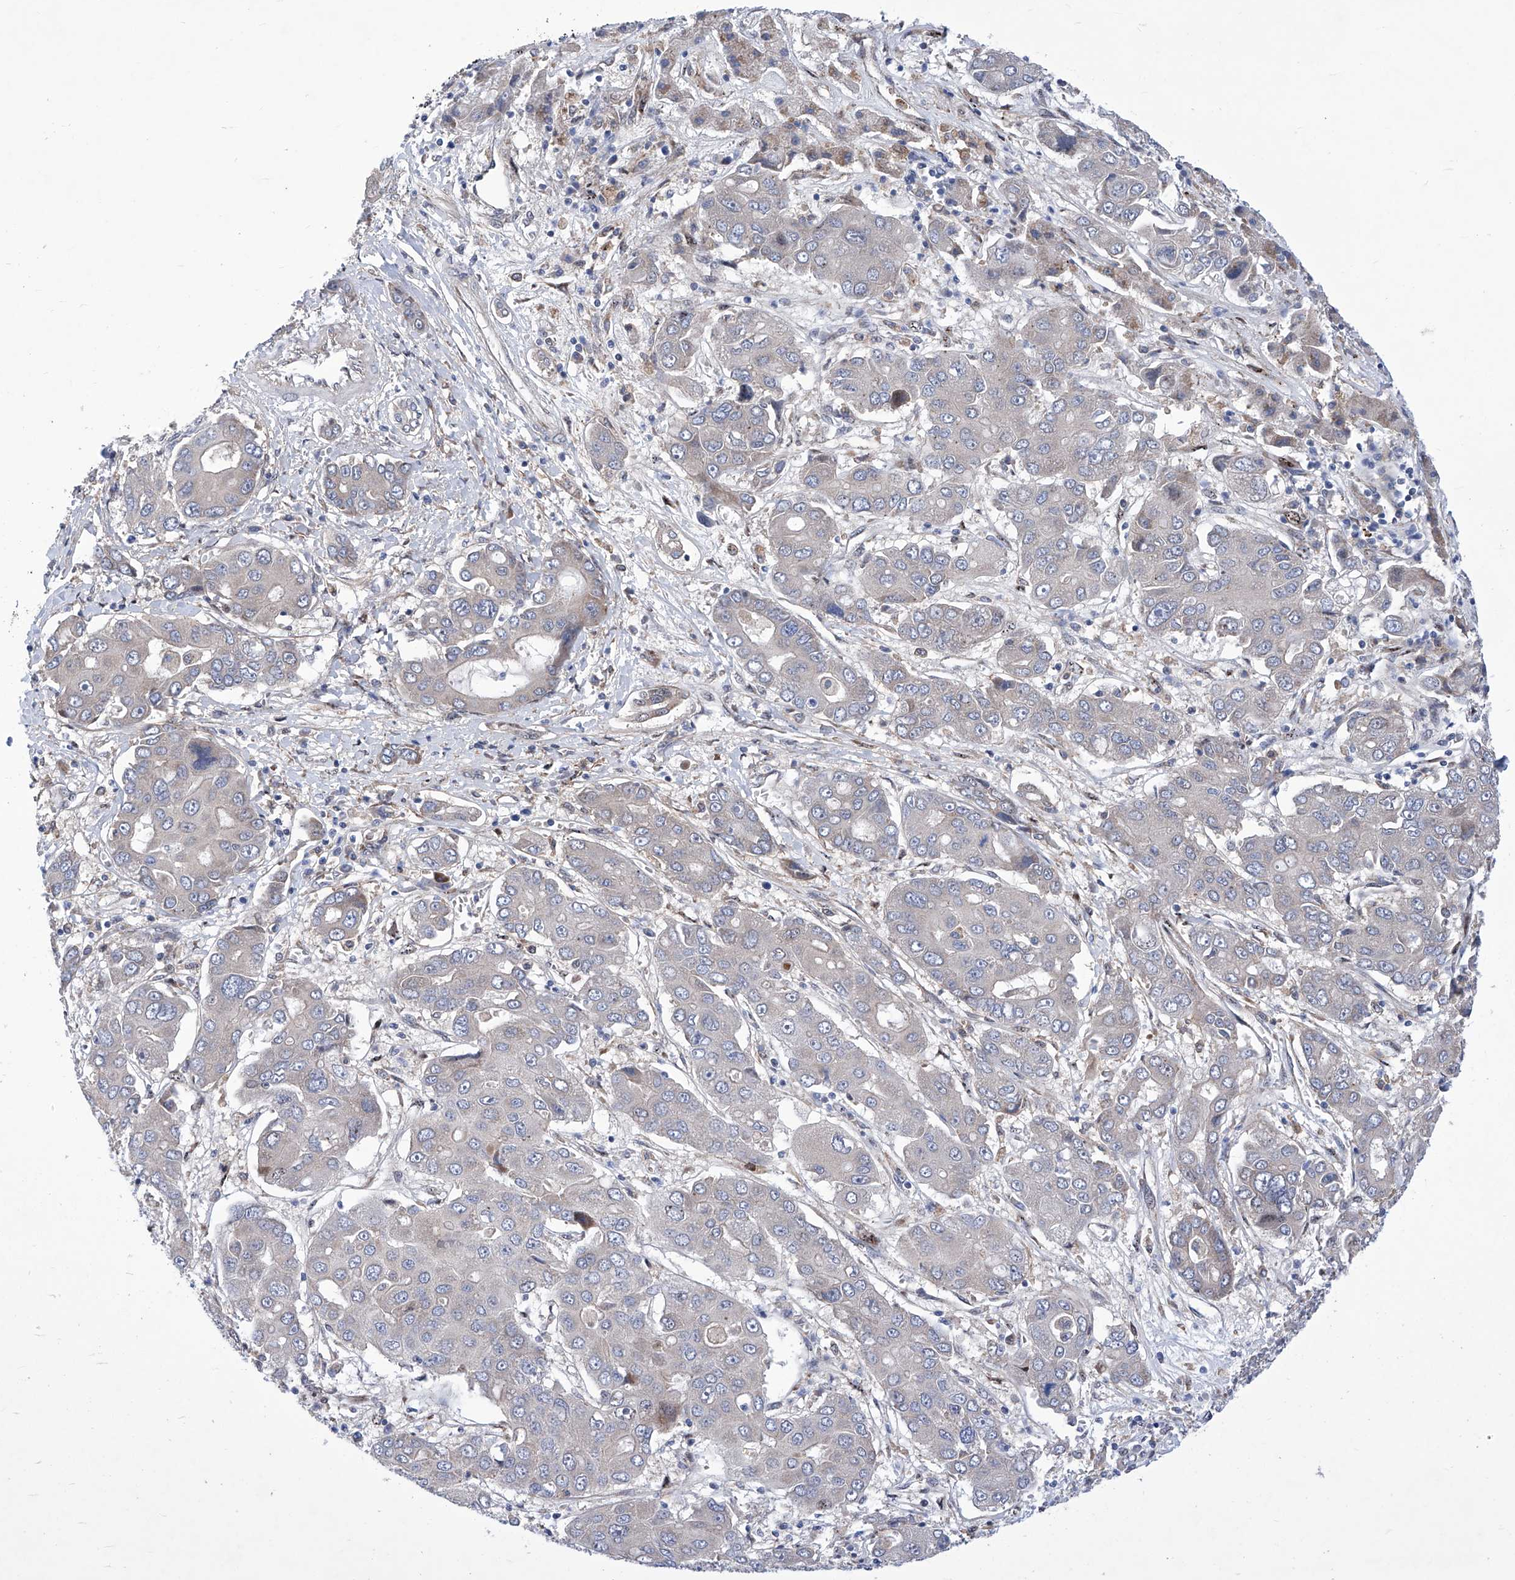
{"staining": {"intensity": "negative", "quantity": "none", "location": "none"}, "tissue": "liver cancer", "cell_type": "Tumor cells", "image_type": "cancer", "snomed": [{"axis": "morphology", "description": "Cholangiocarcinoma"}, {"axis": "topography", "description": "Liver"}], "caption": "Liver cancer was stained to show a protein in brown. There is no significant expression in tumor cells.", "gene": "KTI12", "patient": {"sex": "male", "age": 67}}